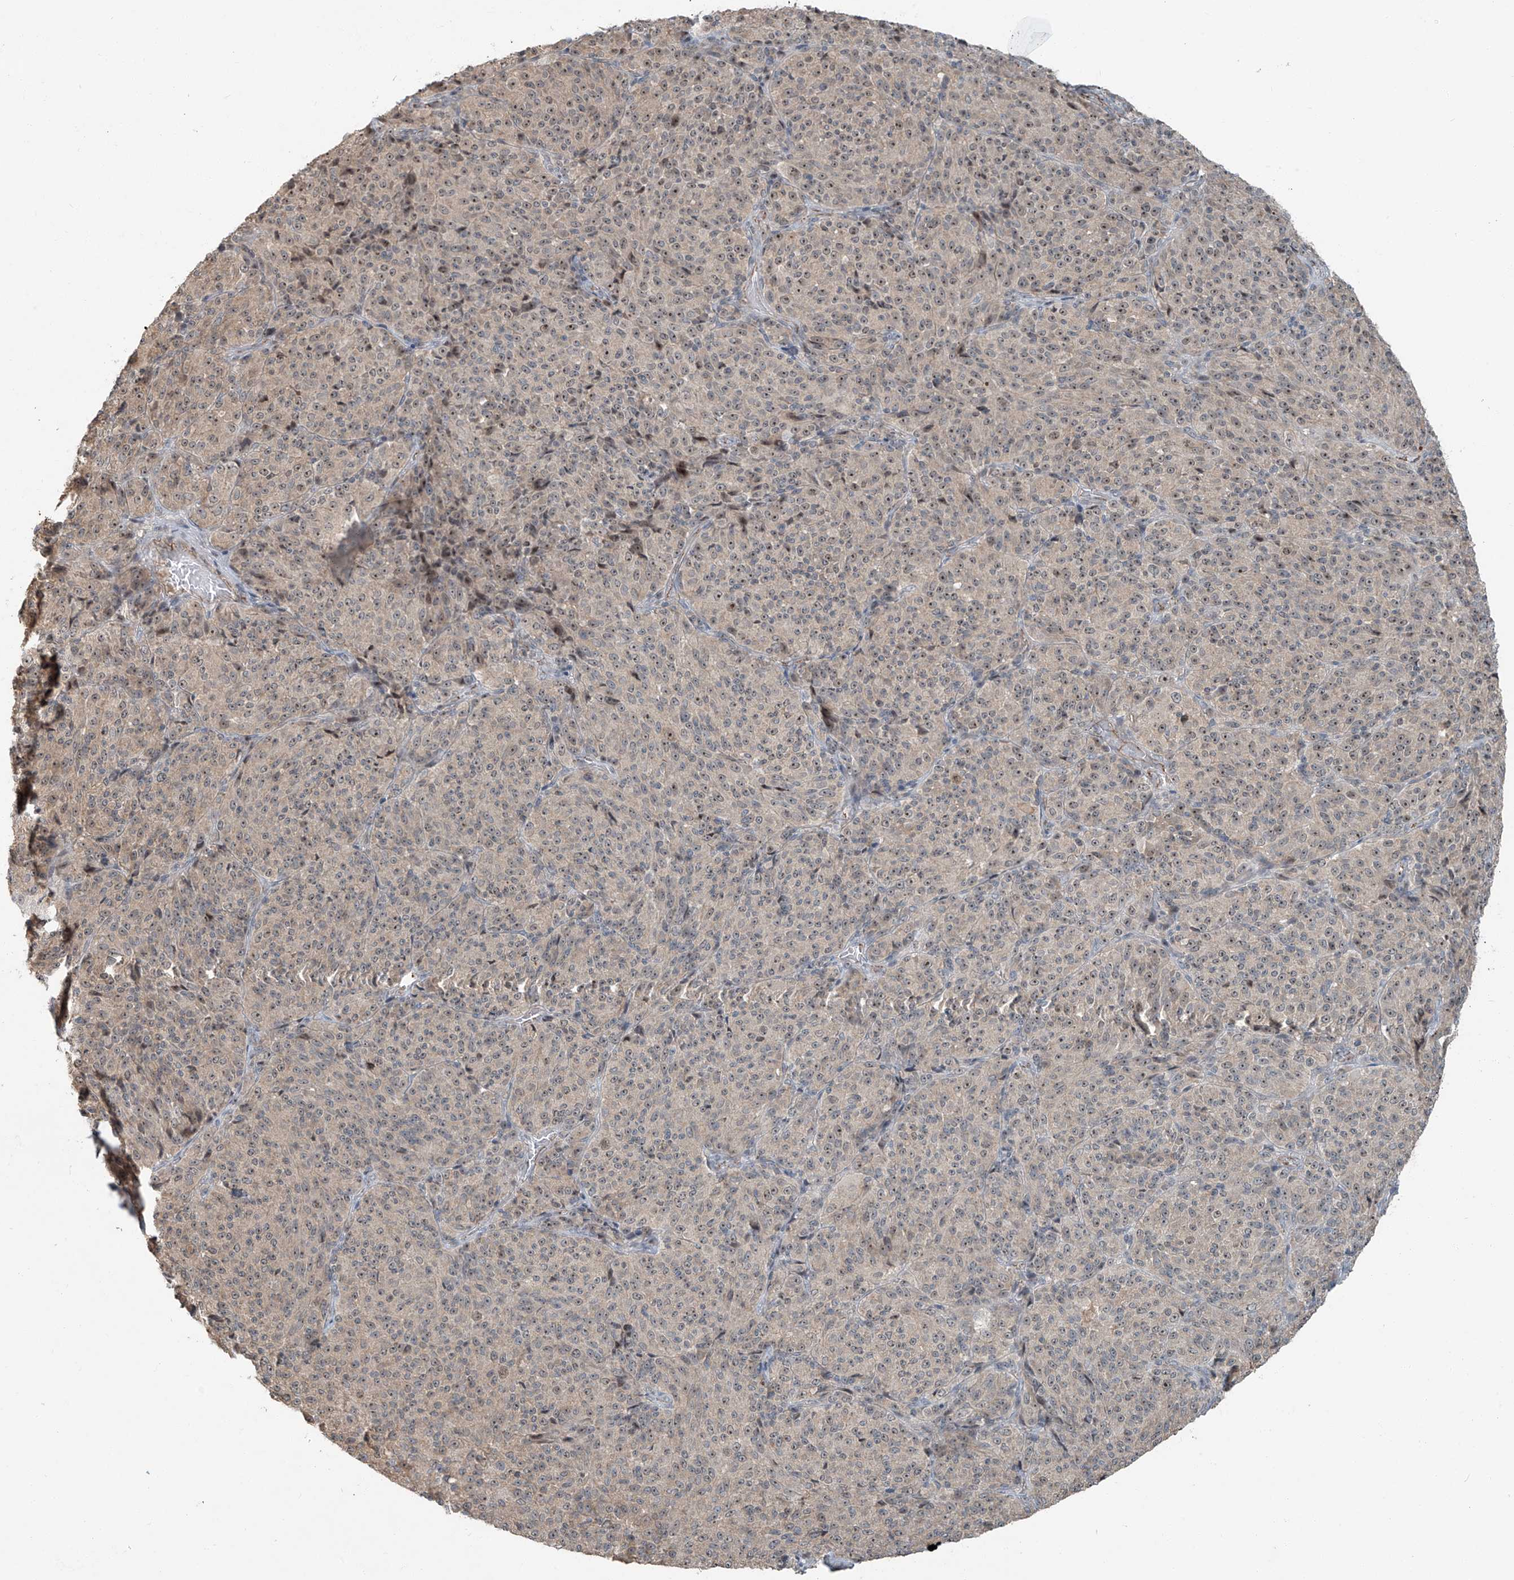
{"staining": {"intensity": "weak", "quantity": "25%-75%", "location": "cytoplasmic/membranous,nuclear"}, "tissue": "melanoma", "cell_type": "Tumor cells", "image_type": "cancer", "snomed": [{"axis": "morphology", "description": "Malignant melanoma, Metastatic site"}, {"axis": "topography", "description": "Brain"}], "caption": "Melanoma tissue shows weak cytoplasmic/membranous and nuclear expression in about 25%-75% of tumor cells", "gene": "ZNF16", "patient": {"sex": "female", "age": 56}}